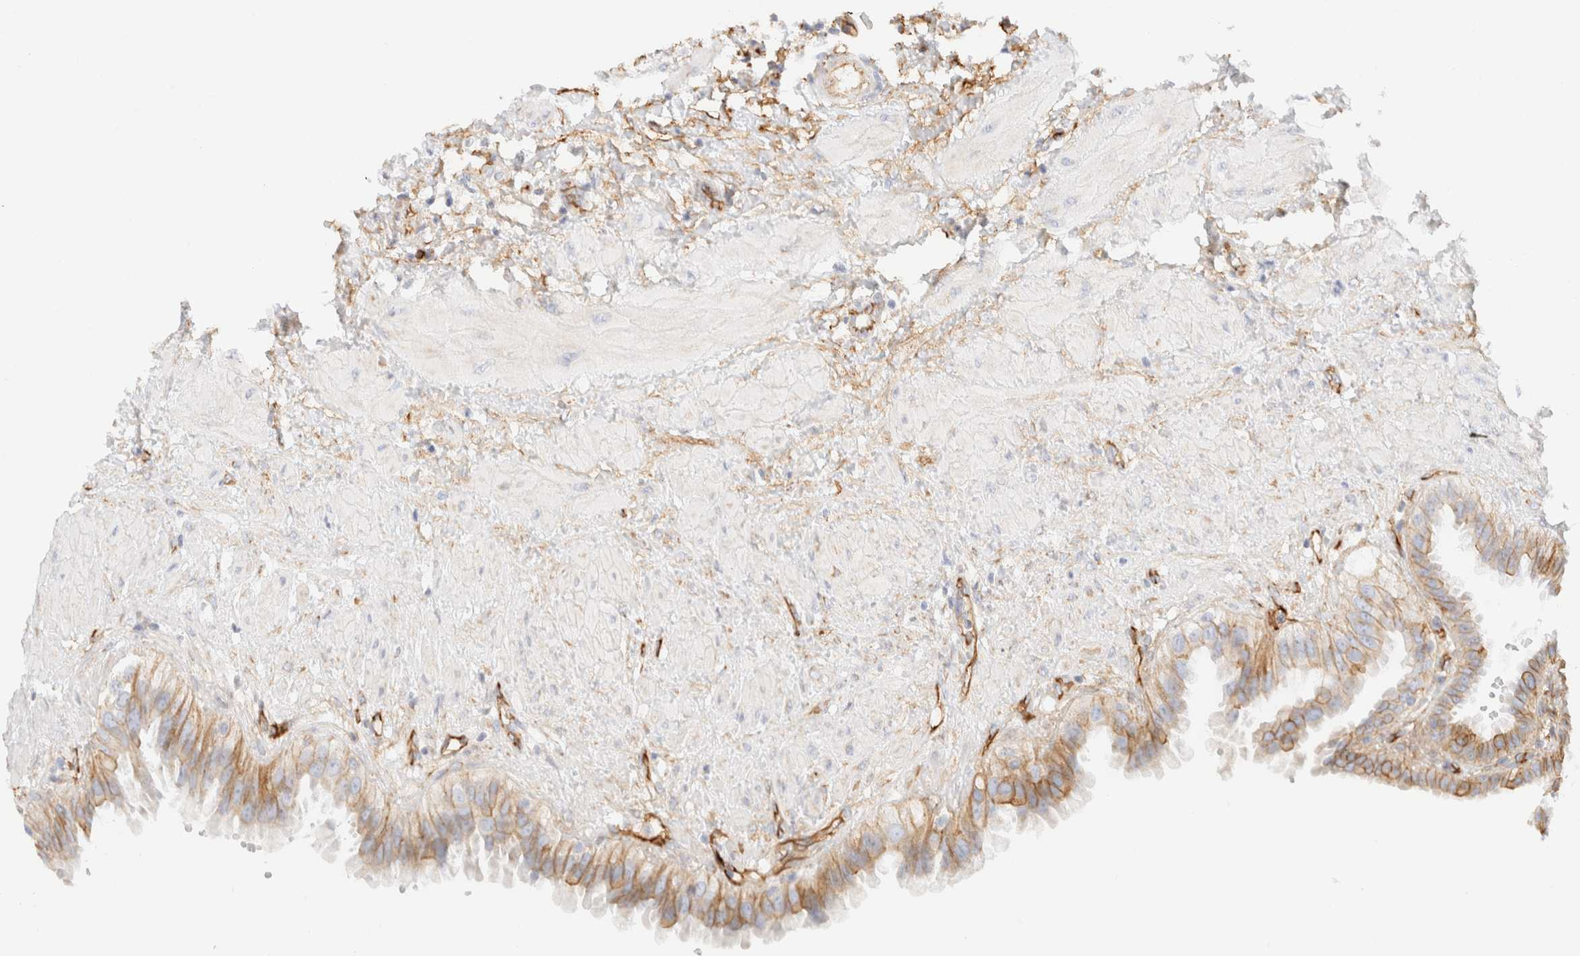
{"staining": {"intensity": "moderate", "quantity": ">75%", "location": "cytoplasmic/membranous"}, "tissue": "fallopian tube", "cell_type": "Glandular cells", "image_type": "normal", "snomed": [{"axis": "morphology", "description": "Normal tissue, NOS"}, {"axis": "topography", "description": "Fallopian tube"}, {"axis": "topography", "description": "Placenta"}], "caption": "The photomicrograph reveals immunohistochemical staining of unremarkable fallopian tube. There is moderate cytoplasmic/membranous staining is present in approximately >75% of glandular cells. (Brightfield microscopy of DAB IHC at high magnification).", "gene": "CYB5R4", "patient": {"sex": "female", "age": 34}}